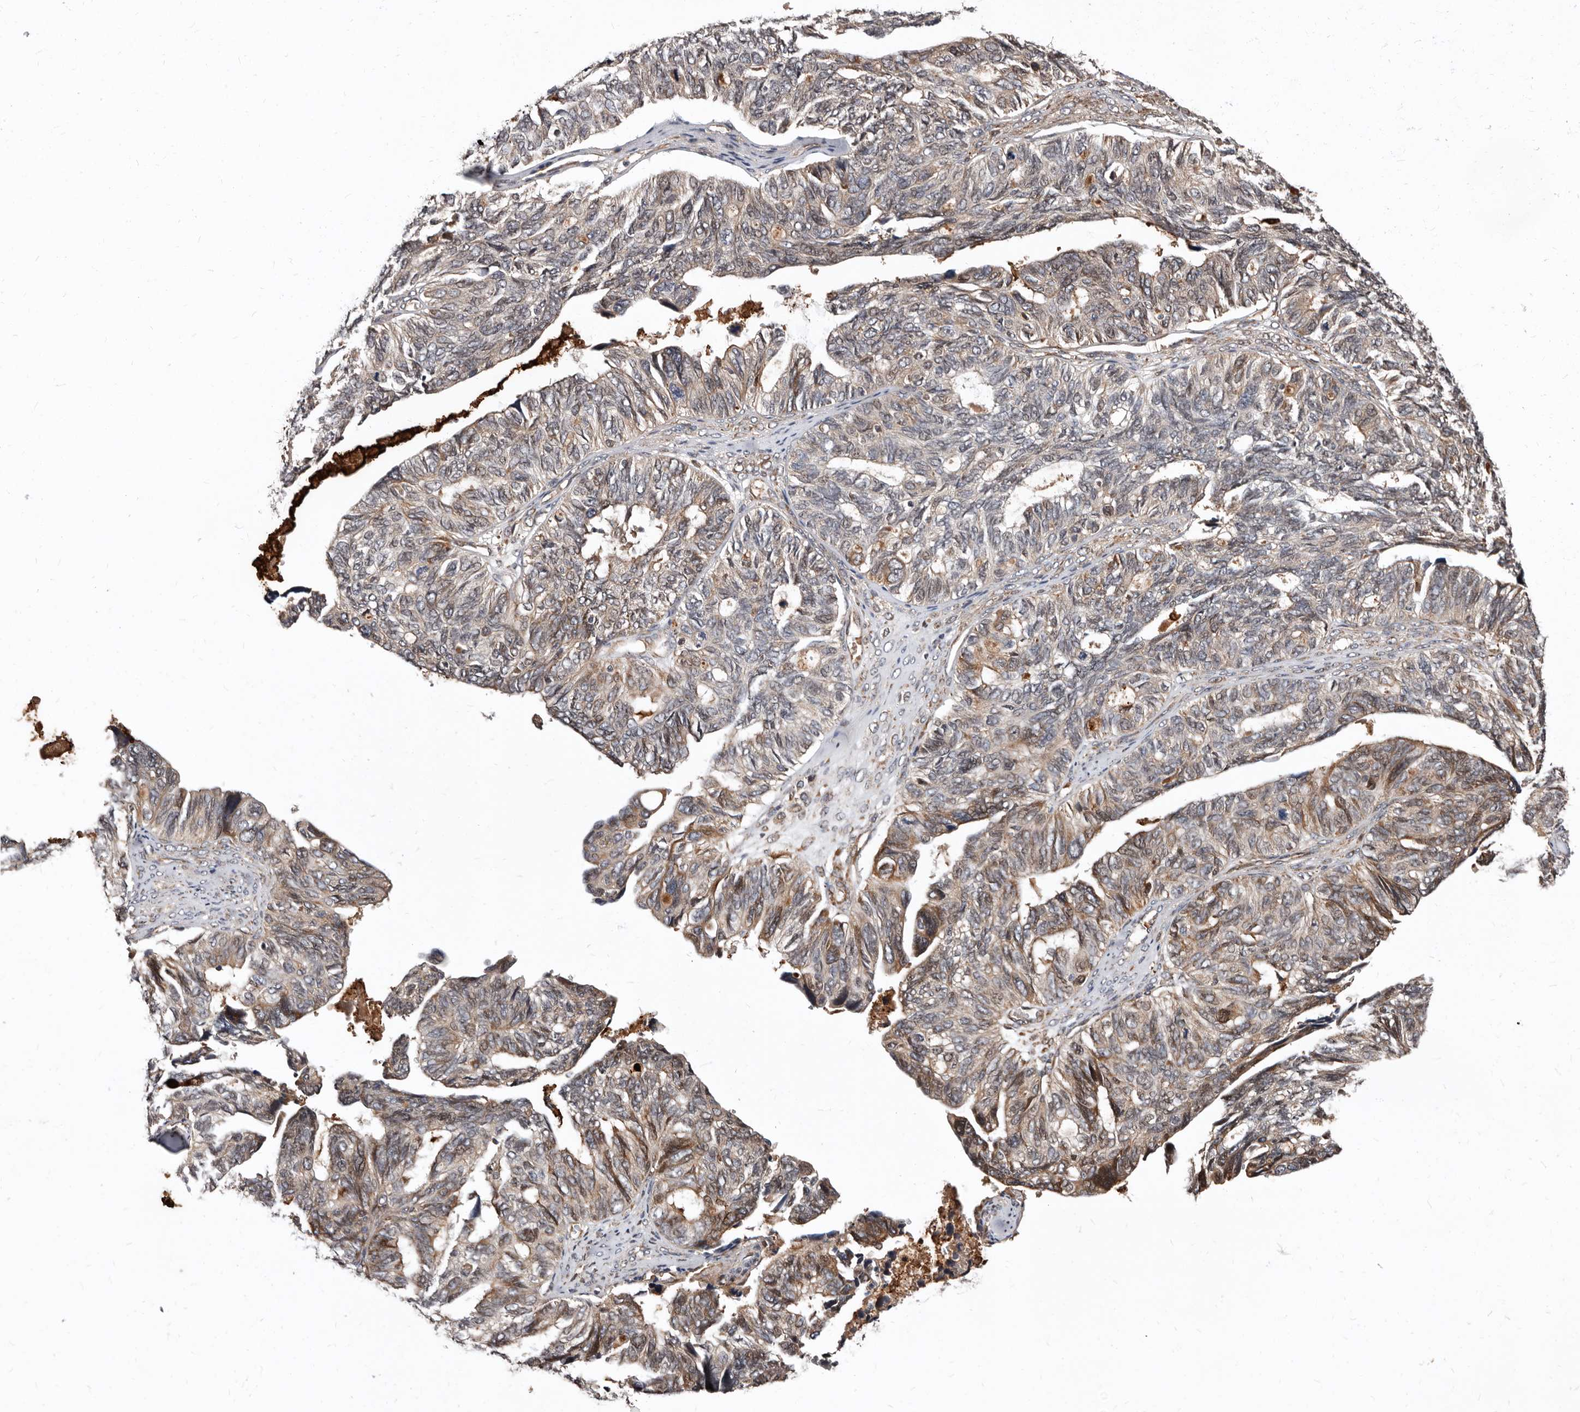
{"staining": {"intensity": "weak", "quantity": "<25%", "location": "cytoplasmic/membranous"}, "tissue": "ovarian cancer", "cell_type": "Tumor cells", "image_type": "cancer", "snomed": [{"axis": "morphology", "description": "Cystadenocarcinoma, serous, NOS"}, {"axis": "topography", "description": "Ovary"}], "caption": "A micrograph of ovarian serous cystadenocarcinoma stained for a protein displays no brown staining in tumor cells. (DAB immunohistochemistry, high magnification).", "gene": "WEE2", "patient": {"sex": "female", "age": 79}}